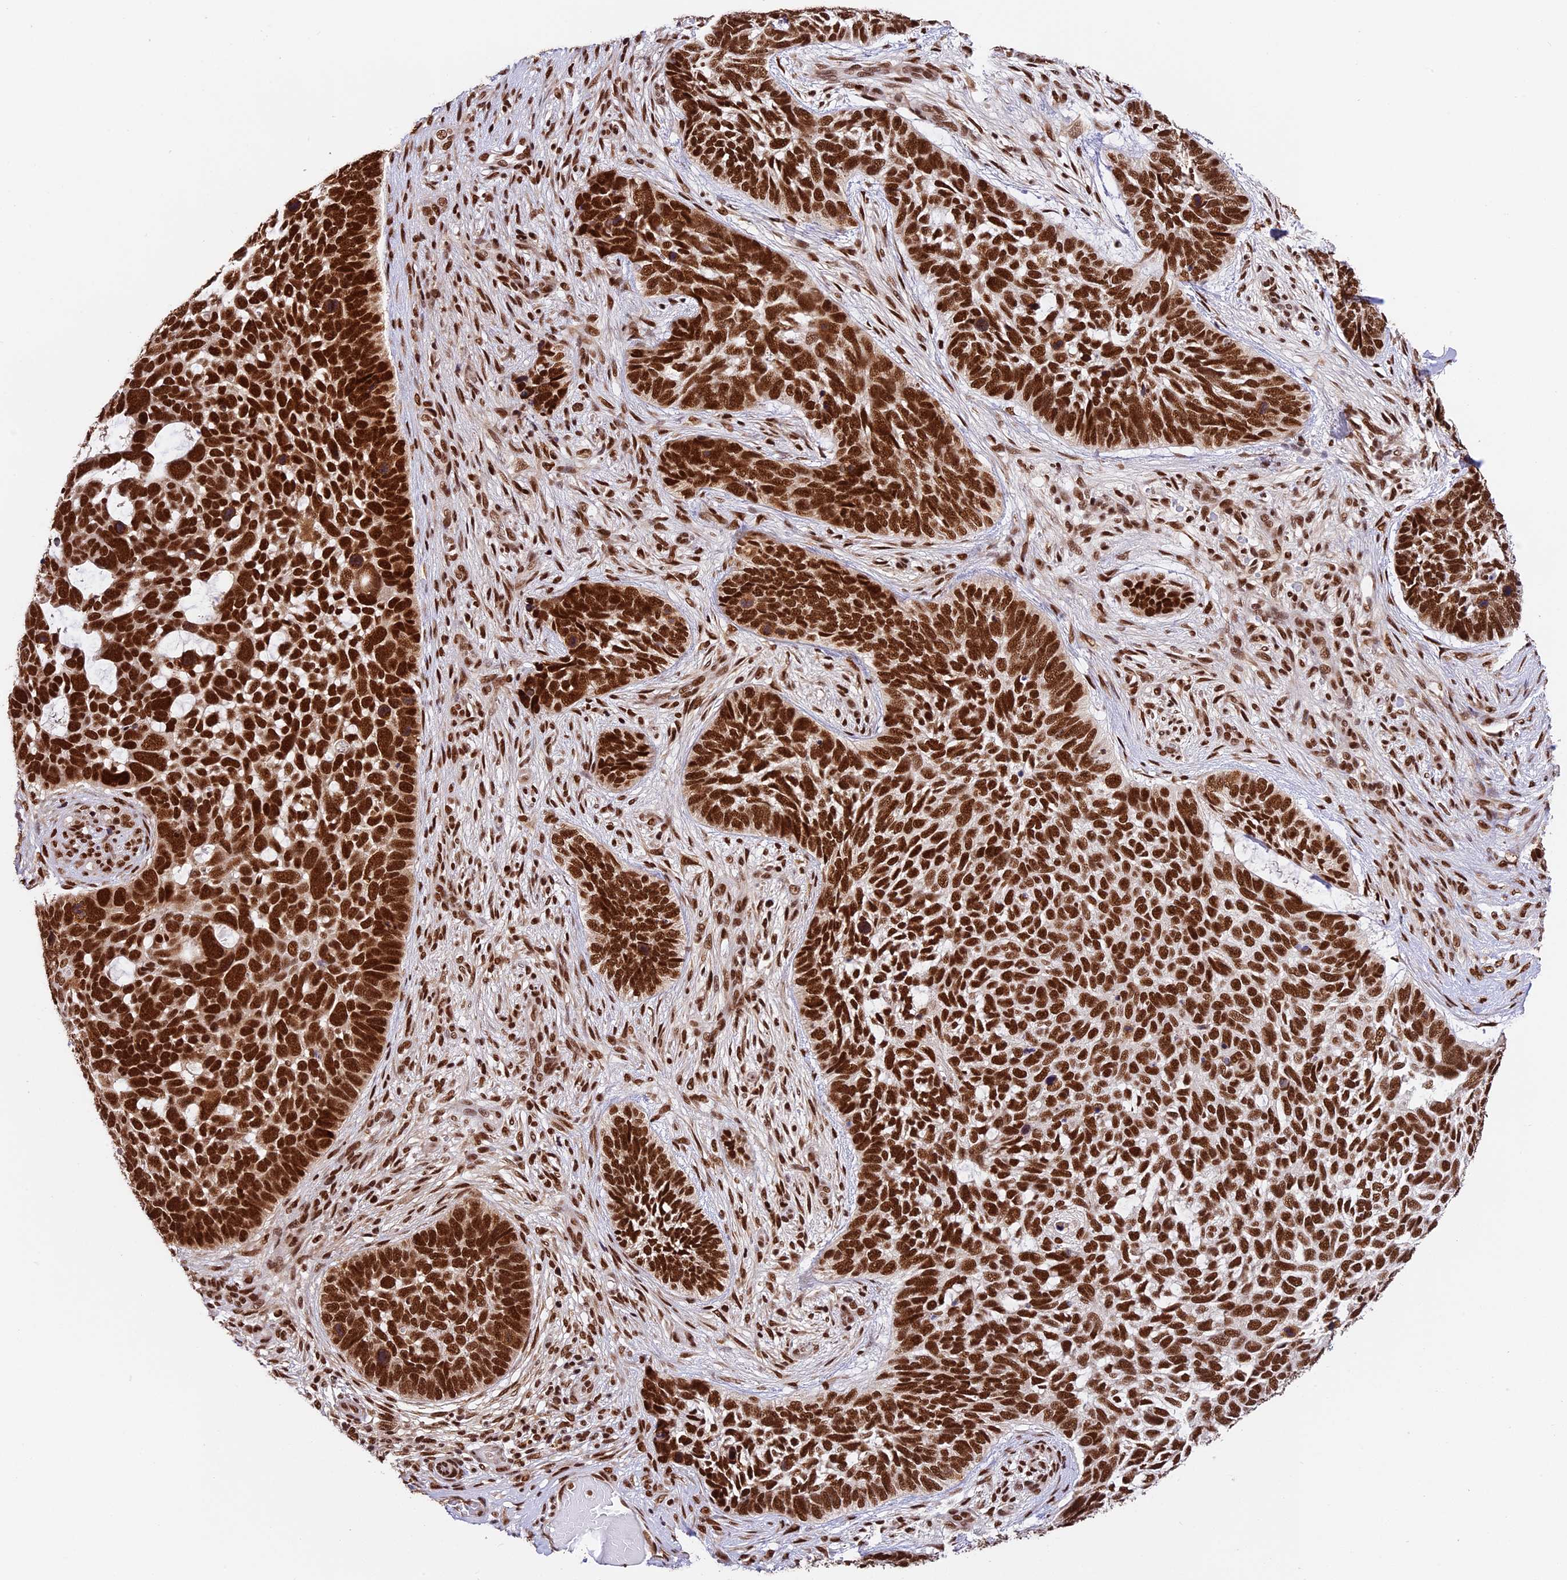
{"staining": {"intensity": "strong", "quantity": ">75%", "location": "nuclear"}, "tissue": "skin cancer", "cell_type": "Tumor cells", "image_type": "cancer", "snomed": [{"axis": "morphology", "description": "Basal cell carcinoma"}, {"axis": "topography", "description": "Skin"}], "caption": "Protein expression analysis of skin cancer exhibits strong nuclear positivity in approximately >75% of tumor cells. (DAB IHC with brightfield microscopy, high magnification).", "gene": "RAMAC", "patient": {"sex": "male", "age": 88}}